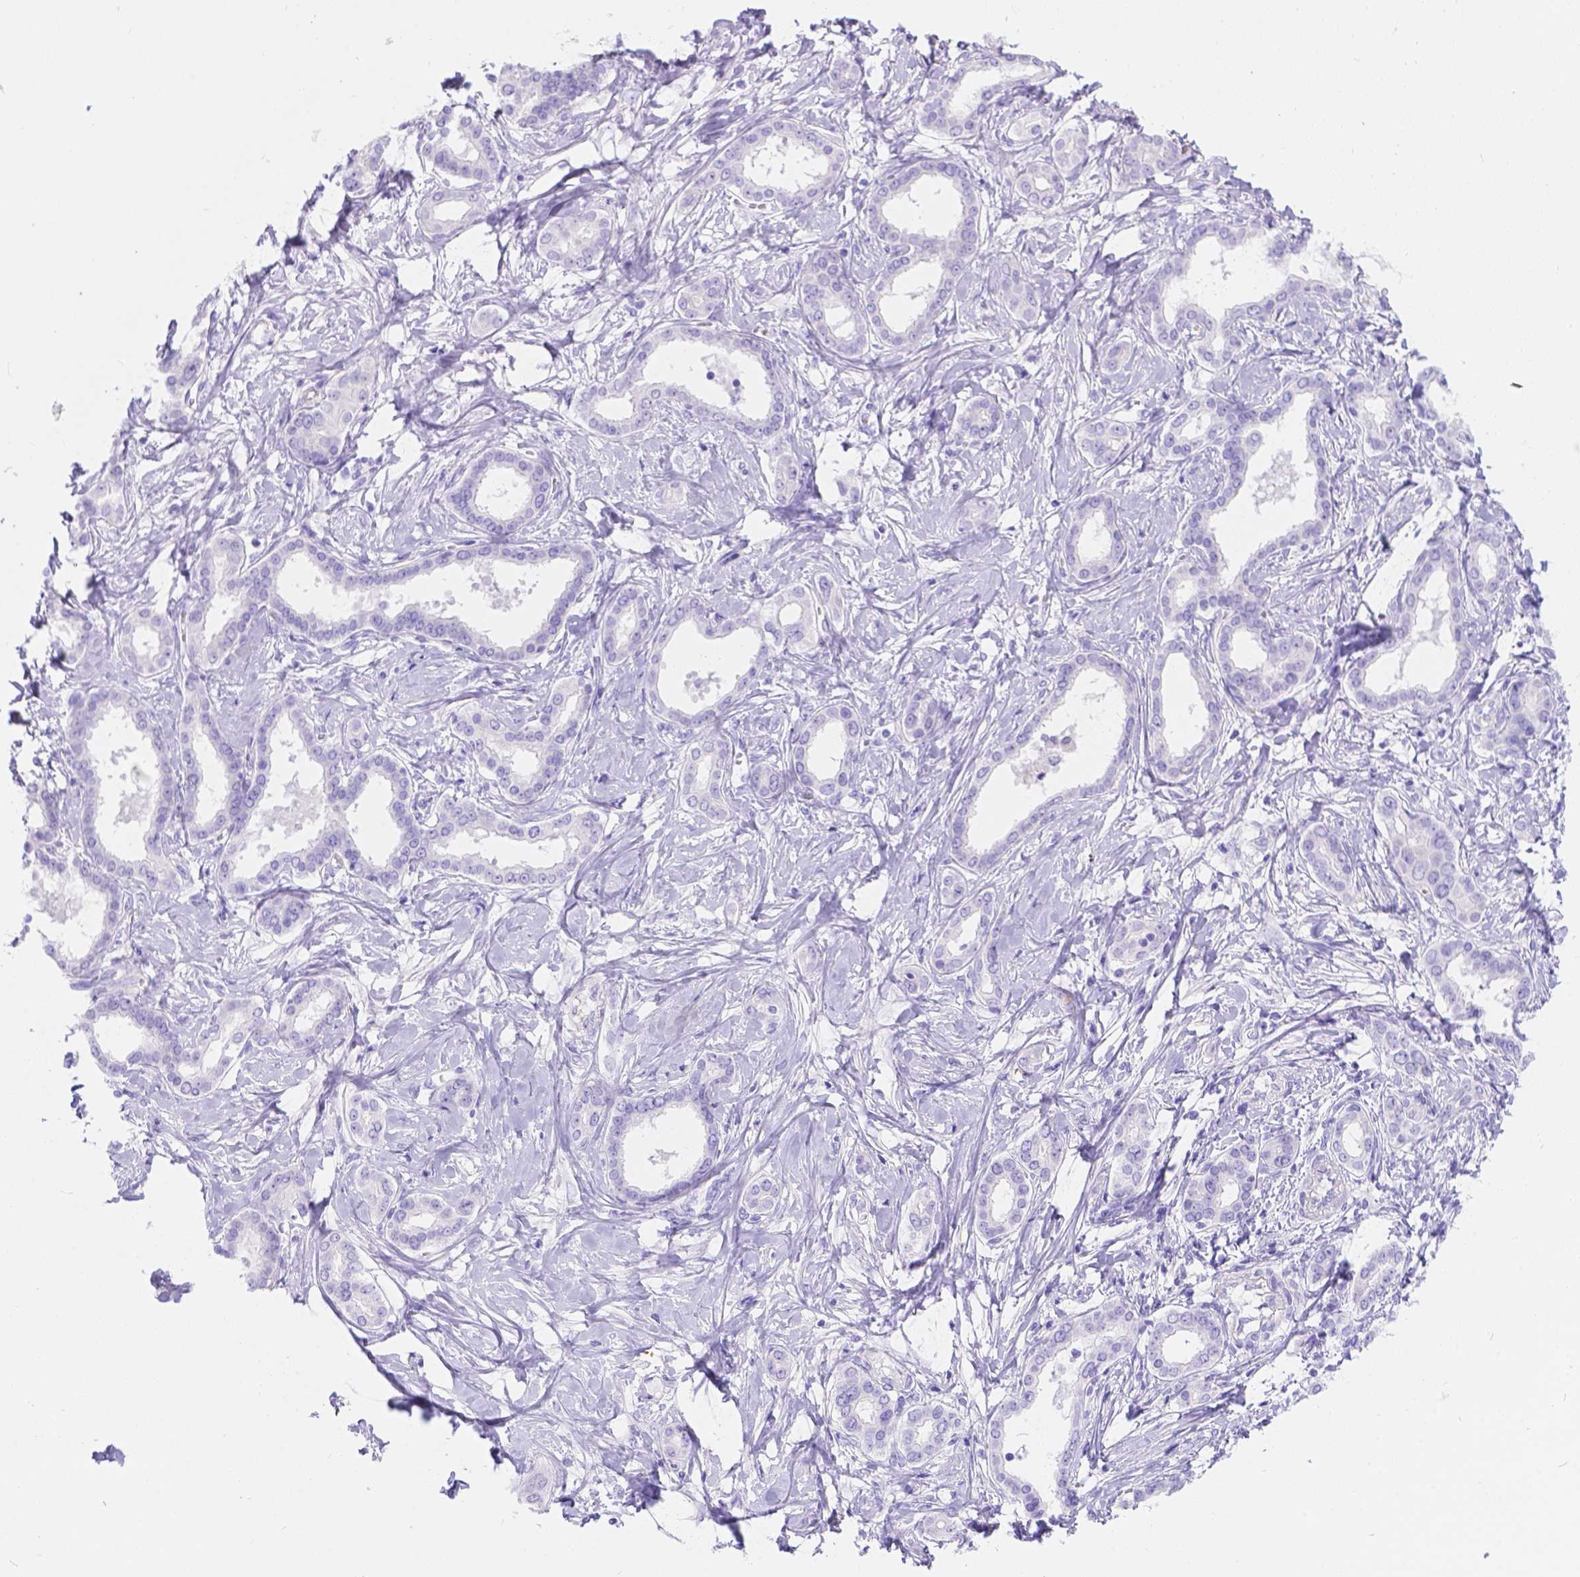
{"staining": {"intensity": "negative", "quantity": "none", "location": "none"}, "tissue": "liver cancer", "cell_type": "Tumor cells", "image_type": "cancer", "snomed": [{"axis": "morphology", "description": "Cholangiocarcinoma"}, {"axis": "topography", "description": "Liver"}], "caption": "Protein analysis of cholangiocarcinoma (liver) exhibits no significant expression in tumor cells. (IHC, brightfield microscopy, high magnification).", "gene": "KLHL10", "patient": {"sex": "female", "age": 47}}